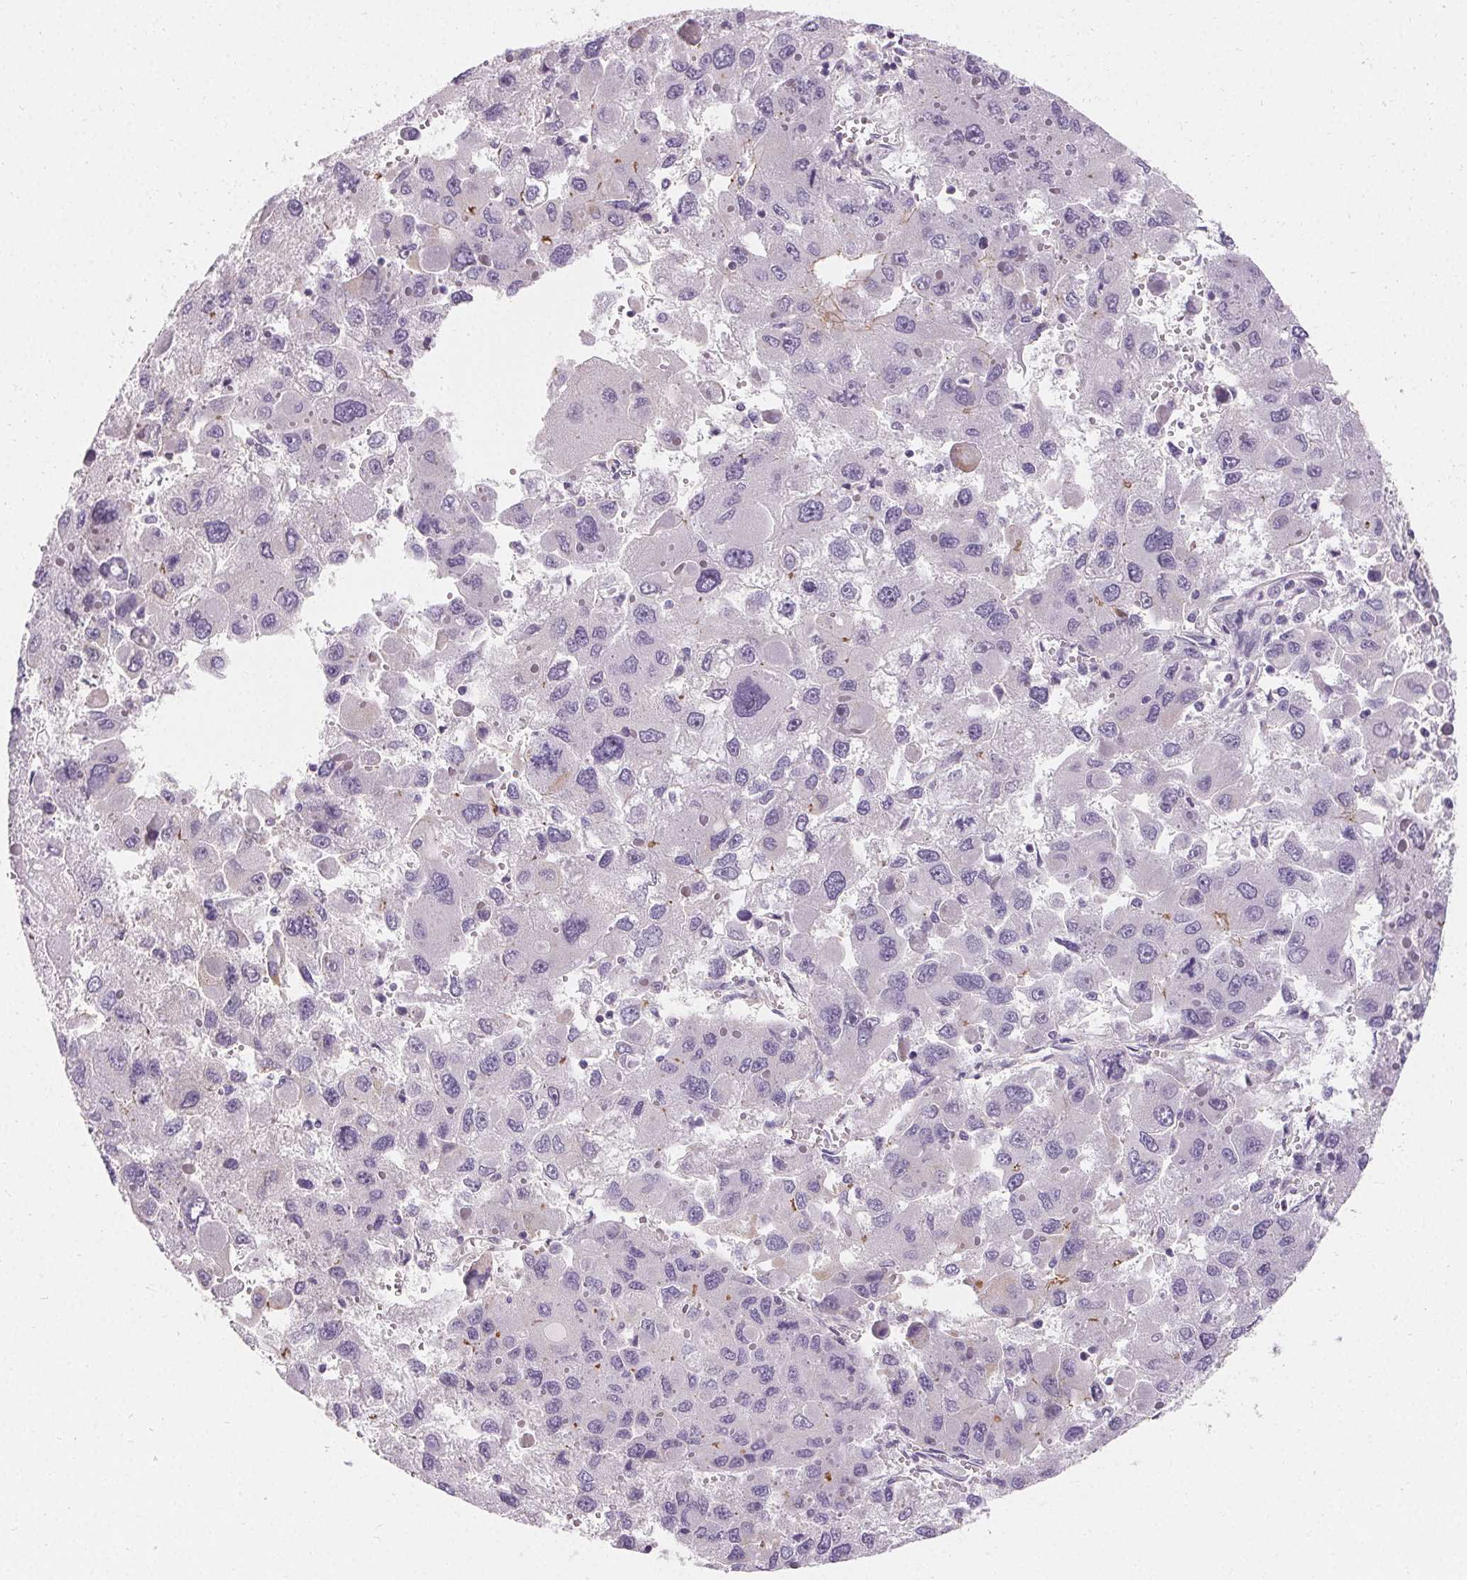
{"staining": {"intensity": "negative", "quantity": "none", "location": "none"}, "tissue": "liver cancer", "cell_type": "Tumor cells", "image_type": "cancer", "snomed": [{"axis": "morphology", "description": "Carcinoma, Hepatocellular, NOS"}, {"axis": "topography", "description": "Liver"}], "caption": "Tumor cells show no significant positivity in liver cancer.", "gene": "APLP1", "patient": {"sex": "female", "age": 41}}